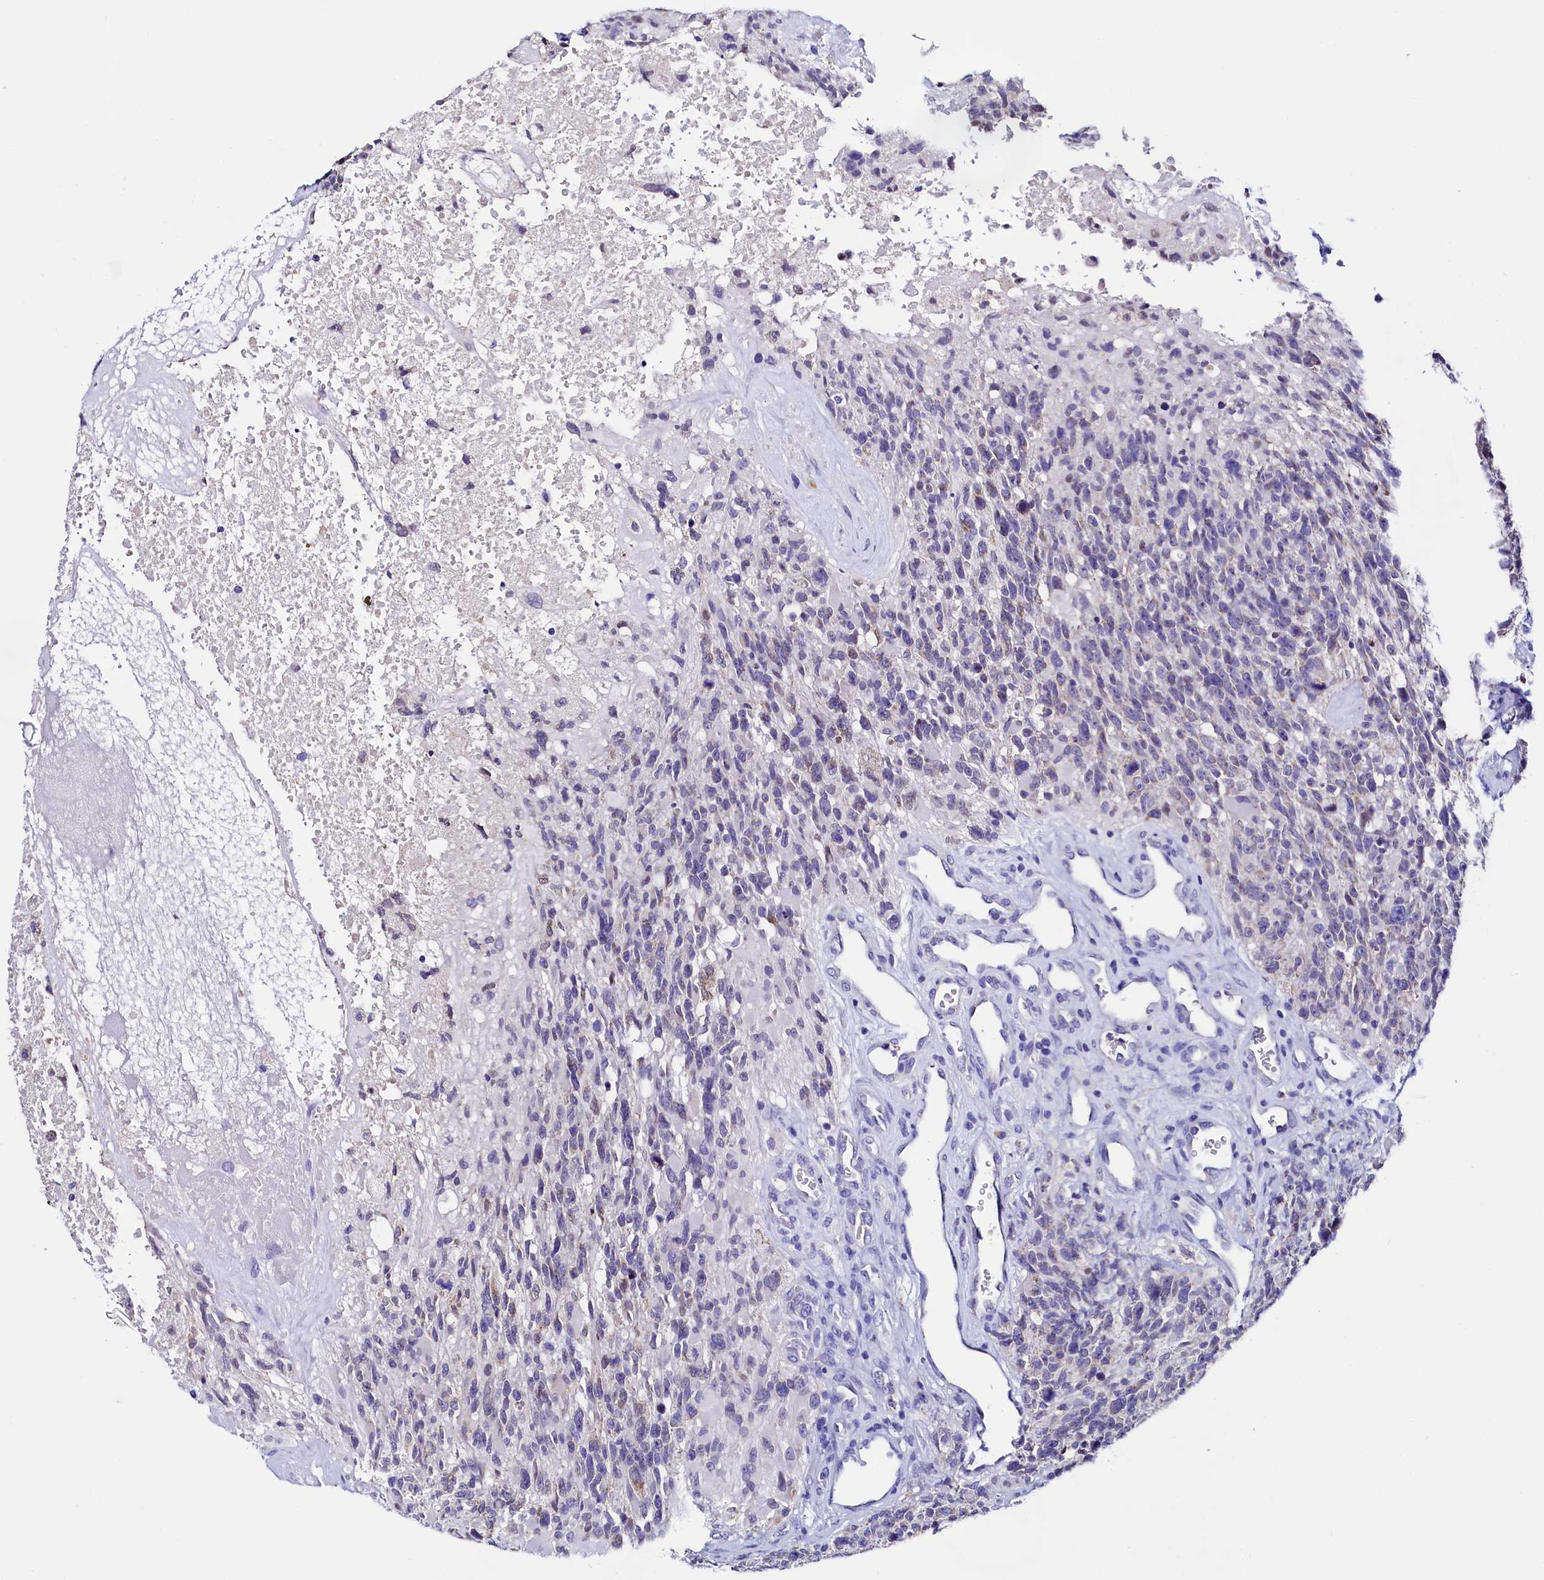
{"staining": {"intensity": "negative", "quantity": "none", "location": "none"}, "tissue": "glioma", "cell_type": "Tumor cells", "image_type": "cancer", "snomed": [{"axis": "morphology", "description": "Glioma, malignant, High grade"}, {"axis": "topography", "description": "Brain"}], "caption": "The histopathology image reveals no significant staining in tumor cells of glioma. (DAB immunohistochemistry, high magnification).", "gene": "HAND1", "patient": {"sex": "male", "age": 76}}